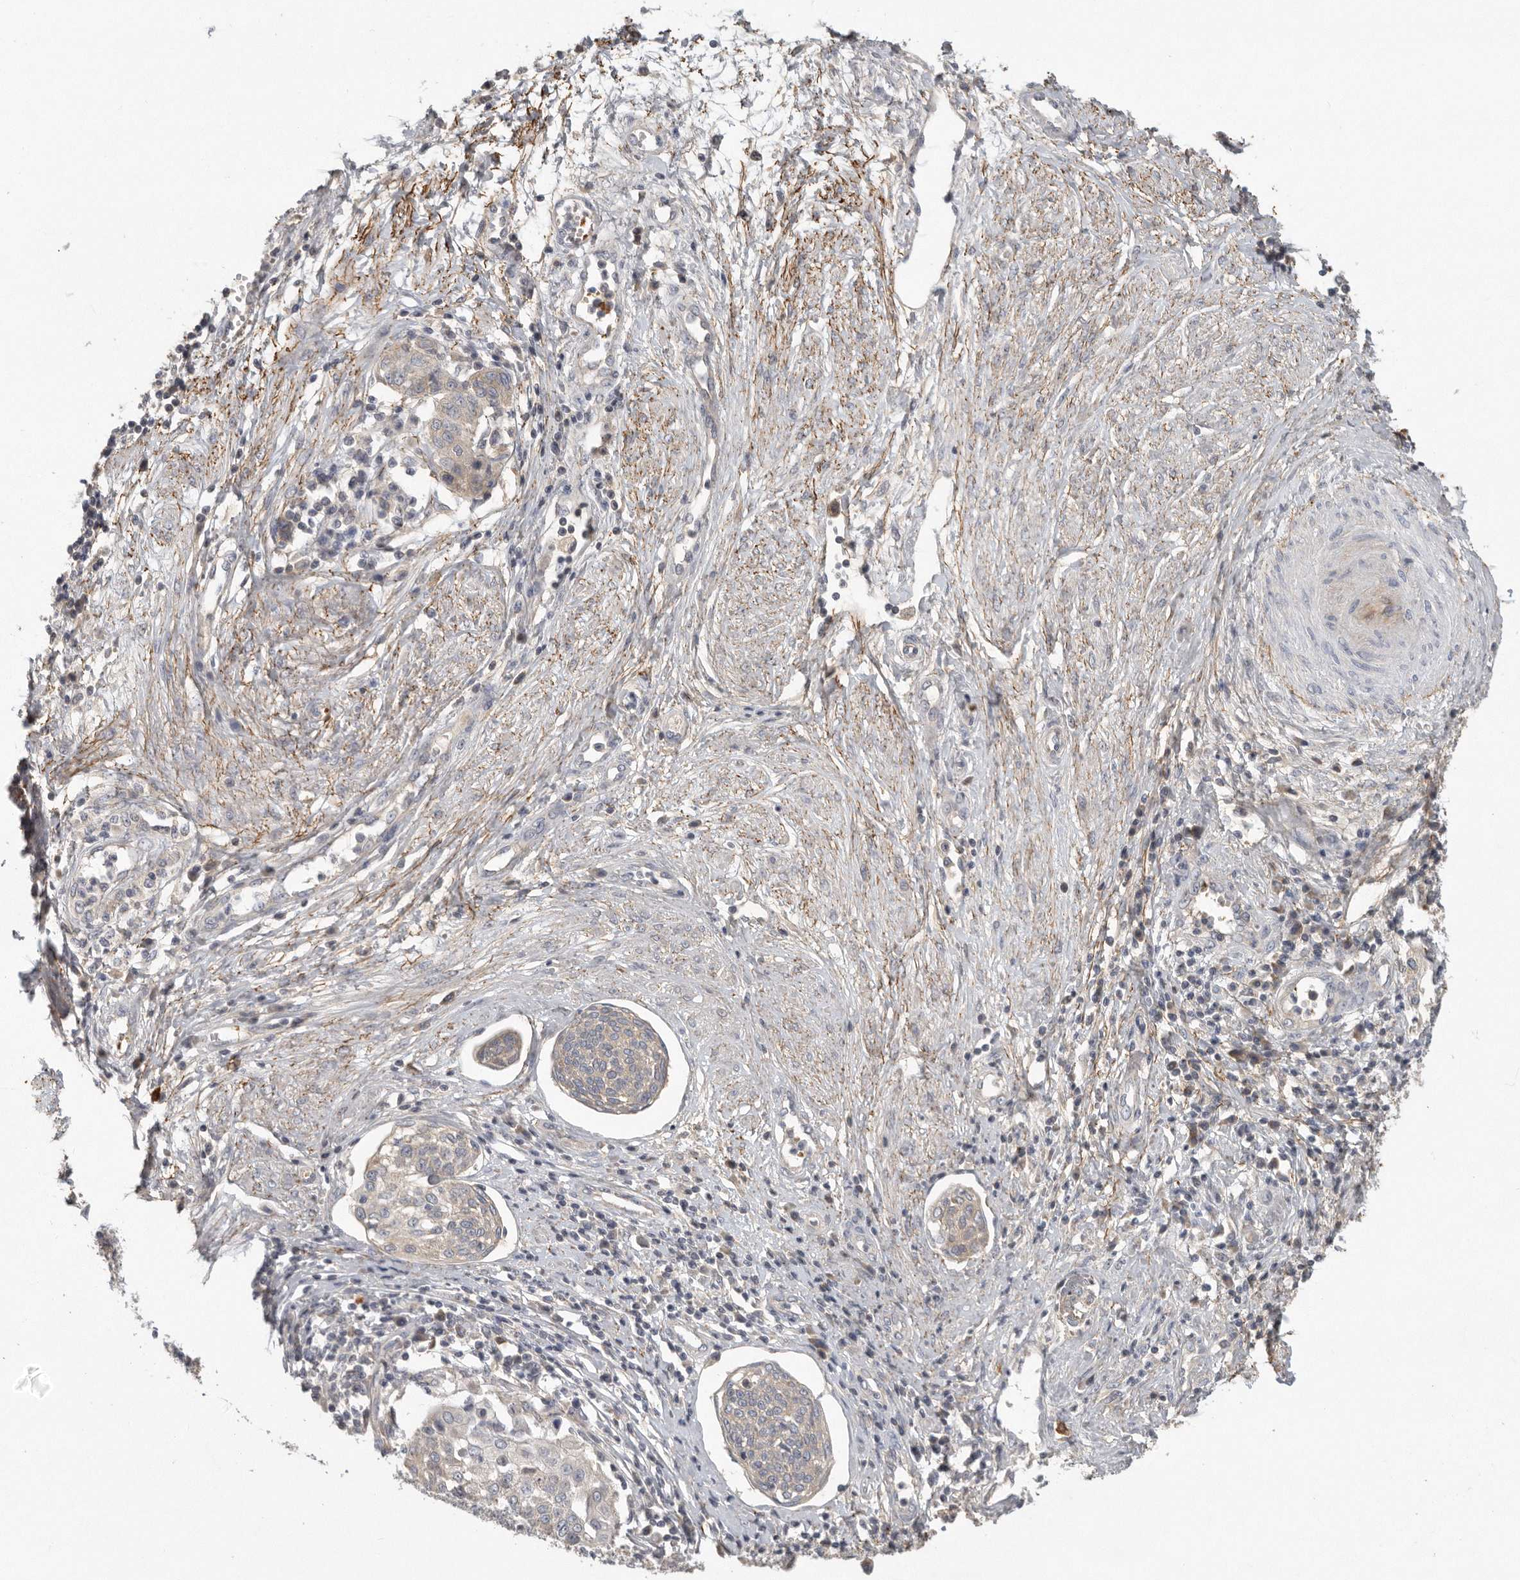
{"staining": {"intensity": "negative", "quantity": "none", "location": "none"}, "tissue": "cervical cancer", "cell_type": "Tumor cells", "image_type": "cancer", "snomed": [{"axis": "morphology", "description": "Squamous cell carcinoma, NOS"}, {"axis": "topography", "description": "Cervix"}], "caption": "The micrograph exhibits no staining of tumor cells in cervical cancer (squamous cell carcinoma). (Brightfield microscopy of DAB IHC at high magnification).", "gene": "CFAP298", "patient": {"sex": "female", "age": 34}}